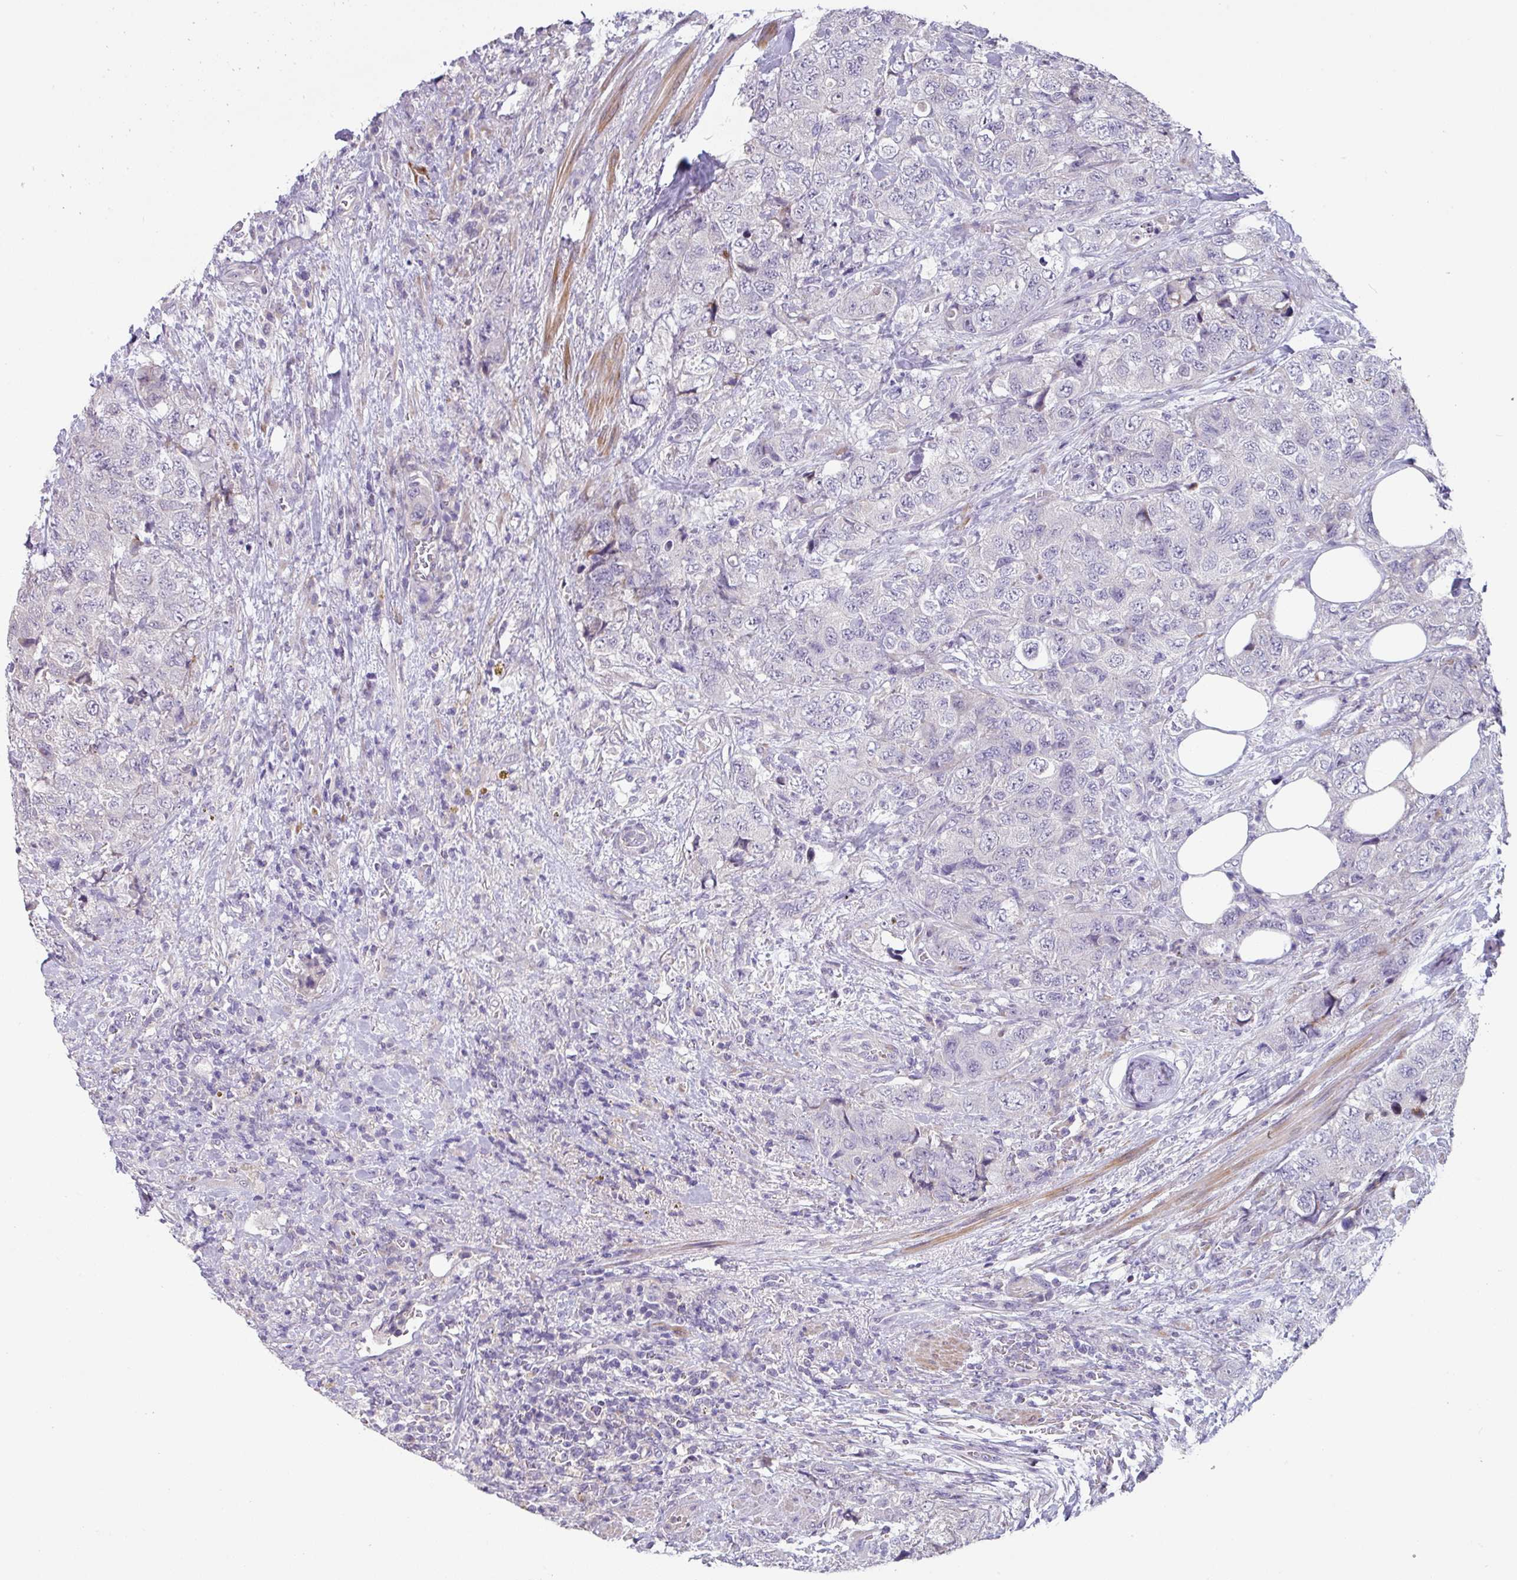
{"staining": {"intensity": "negative", "quantity": "none", "location": "none"}, "tissue": "urothelial cancer", "cell_type": "Tumor cells", "image_type": "cancer", "snomed": [{"axis": "morphology", "description": "Urothelial carcinoma, High grade"}, {"axis": "topography", "description": "Urinary bladder"}], "caption": "Immunohistochemistry (IHC) micrograph of human urothelial cancer stained for a protein (brown), which displays no expression in tumor cells. (DAB (3,3'-diaminobenzidine) immunohistochemistry, high magnification).", "gene": "KLHL3", "patient": {"sex": "female", "age": 78}}